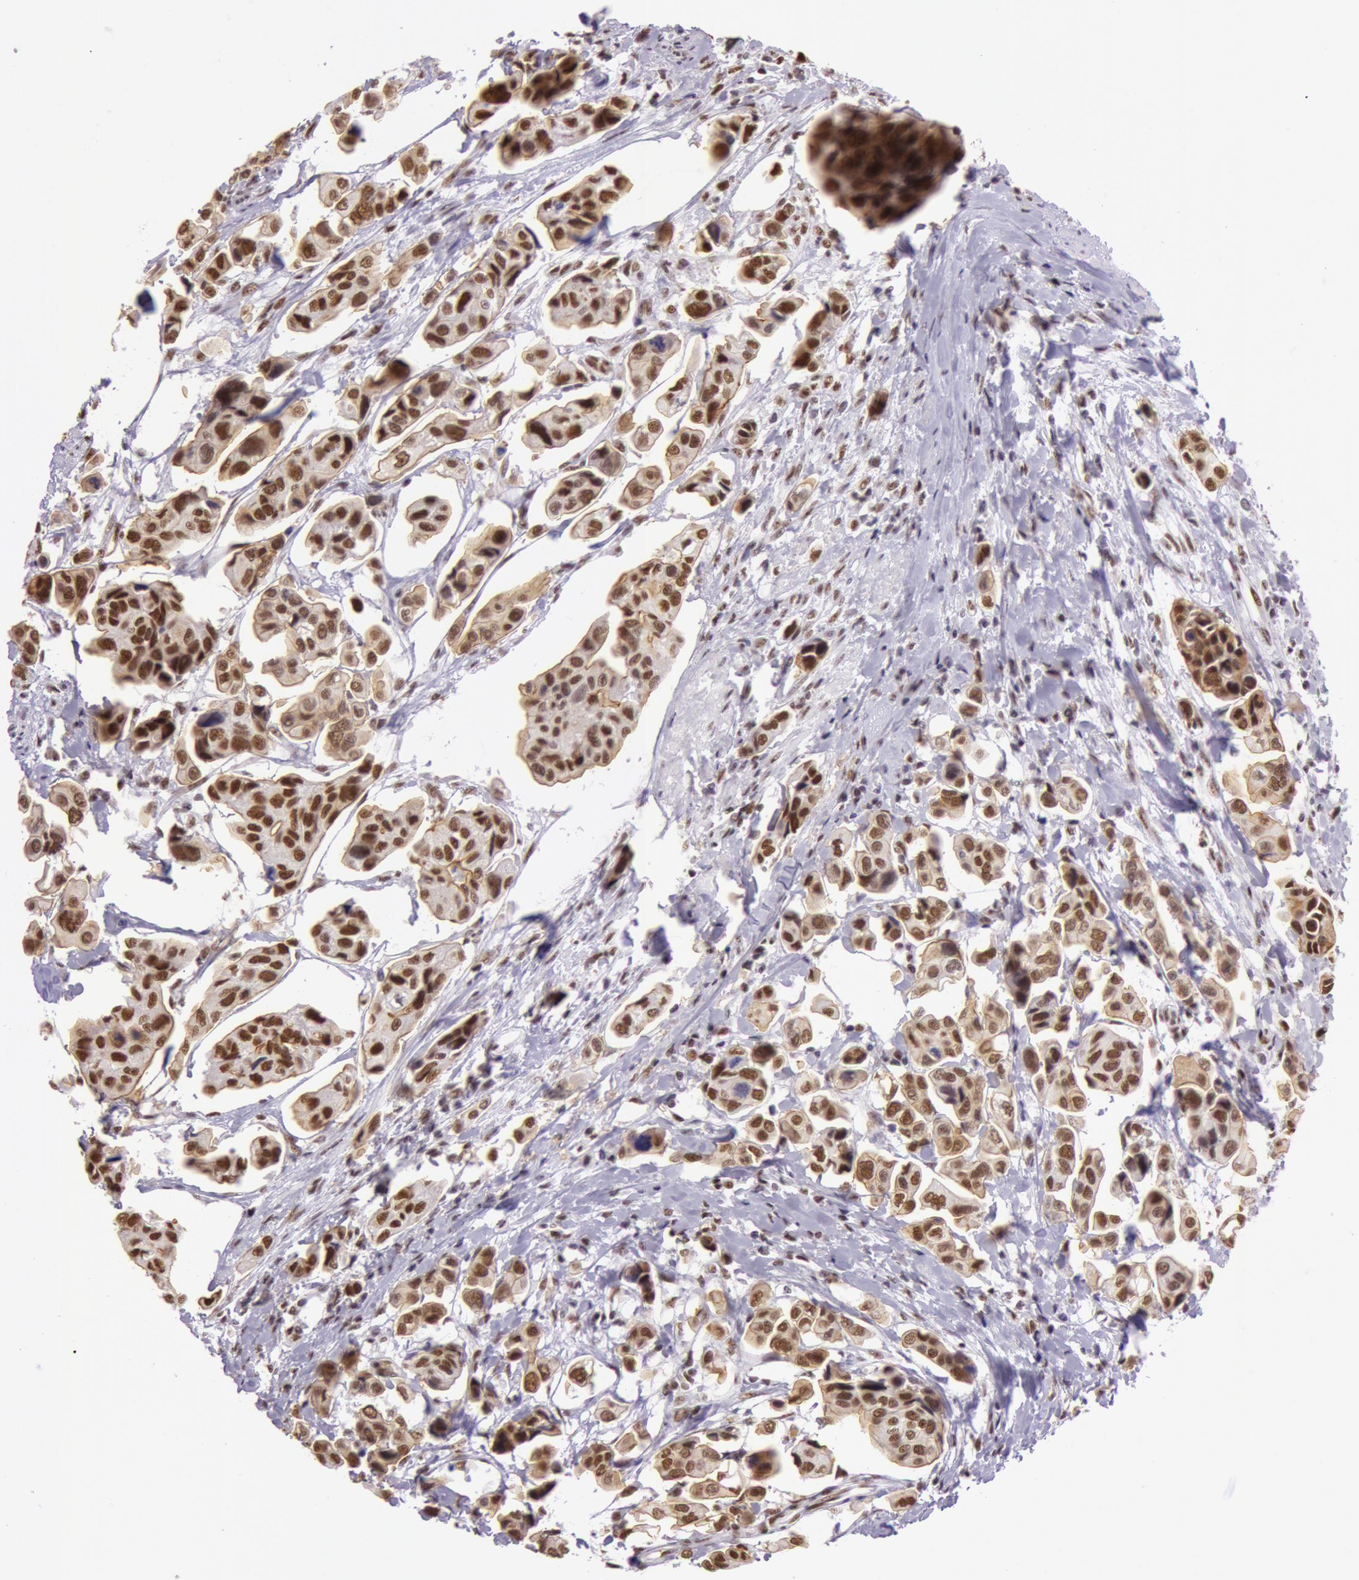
{"staining": {"intensity": "strong", "quantity": ">75%", "location": "nuclear"}, "tissue": "urothelial cancer", "cell_type": "Tumor cells", "image_type": "cancer", "snomed": [{"axis": "morphology", "description": "Adenocarcinoma, NOS"}, {"axis": "topography", "description": "Urinary bladder"}], "caption": "Protein expression analysis of human adenocarcinoma reveals strong nuclear positivity in about >75% of tumor cells. (IHC, brightfield microscopy, high magnification).", "gene": "NBN", "patient": {"sex": "male", "age": 61}}